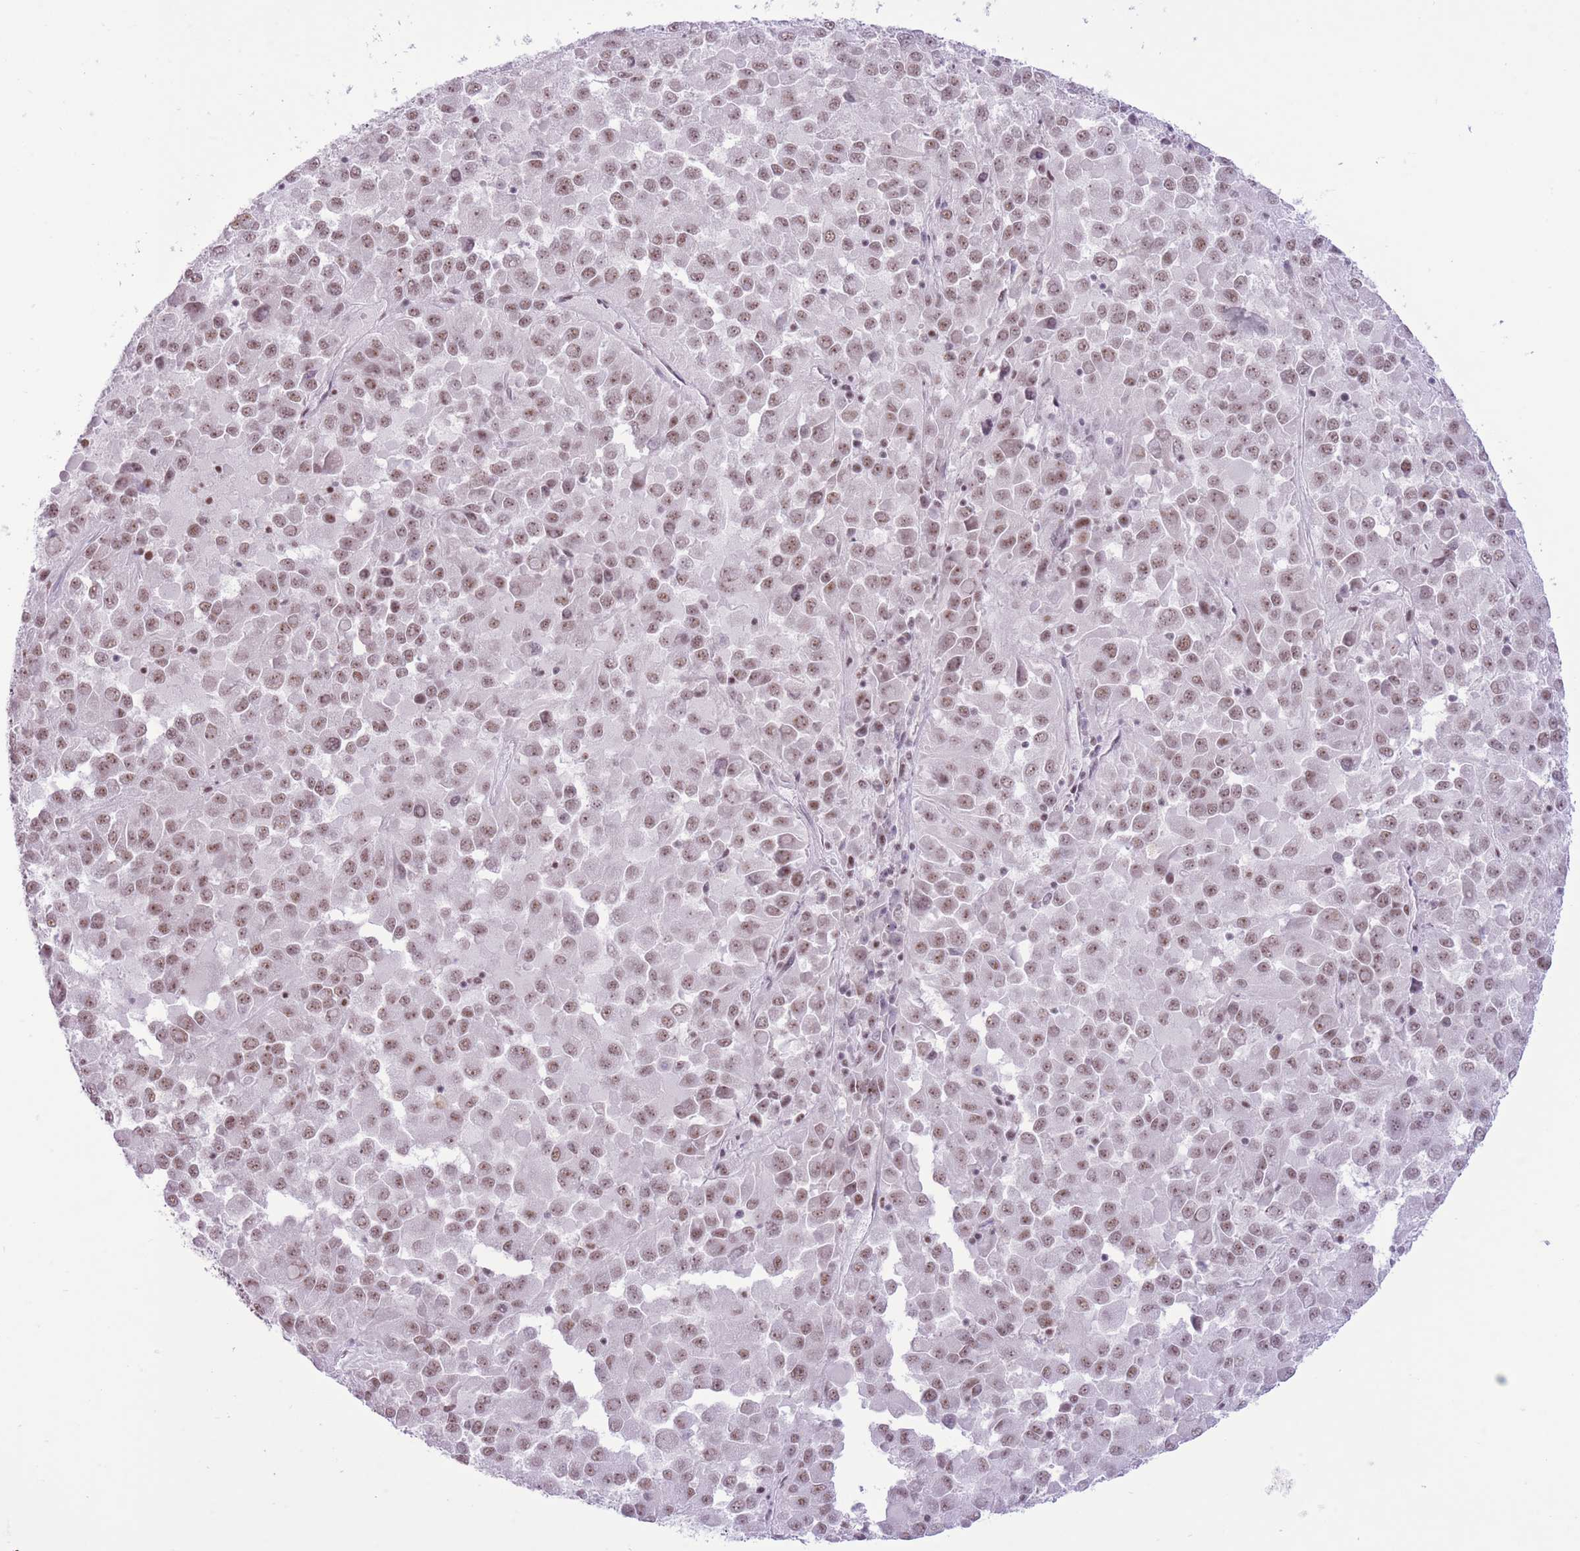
{"staining": {"intensity": "moderate", "quantity": ">75%", "location": "nuclear"}, "tissue": "melanoma", "cell_type": "Tumor cells", "image_type": "cancer", "snomed": [{"axis": "morphology", "description": "Malignant melanoma, Metastatic site"}, {"axis": "topography", "description": "Lung"}], "caption": "Tumor cells show medium levels of moderate nuclear positivity in approximately >75% of cells in human melanoma.", "gene": "ZBED5", "patient": {"sex": "male", "age": 64}}